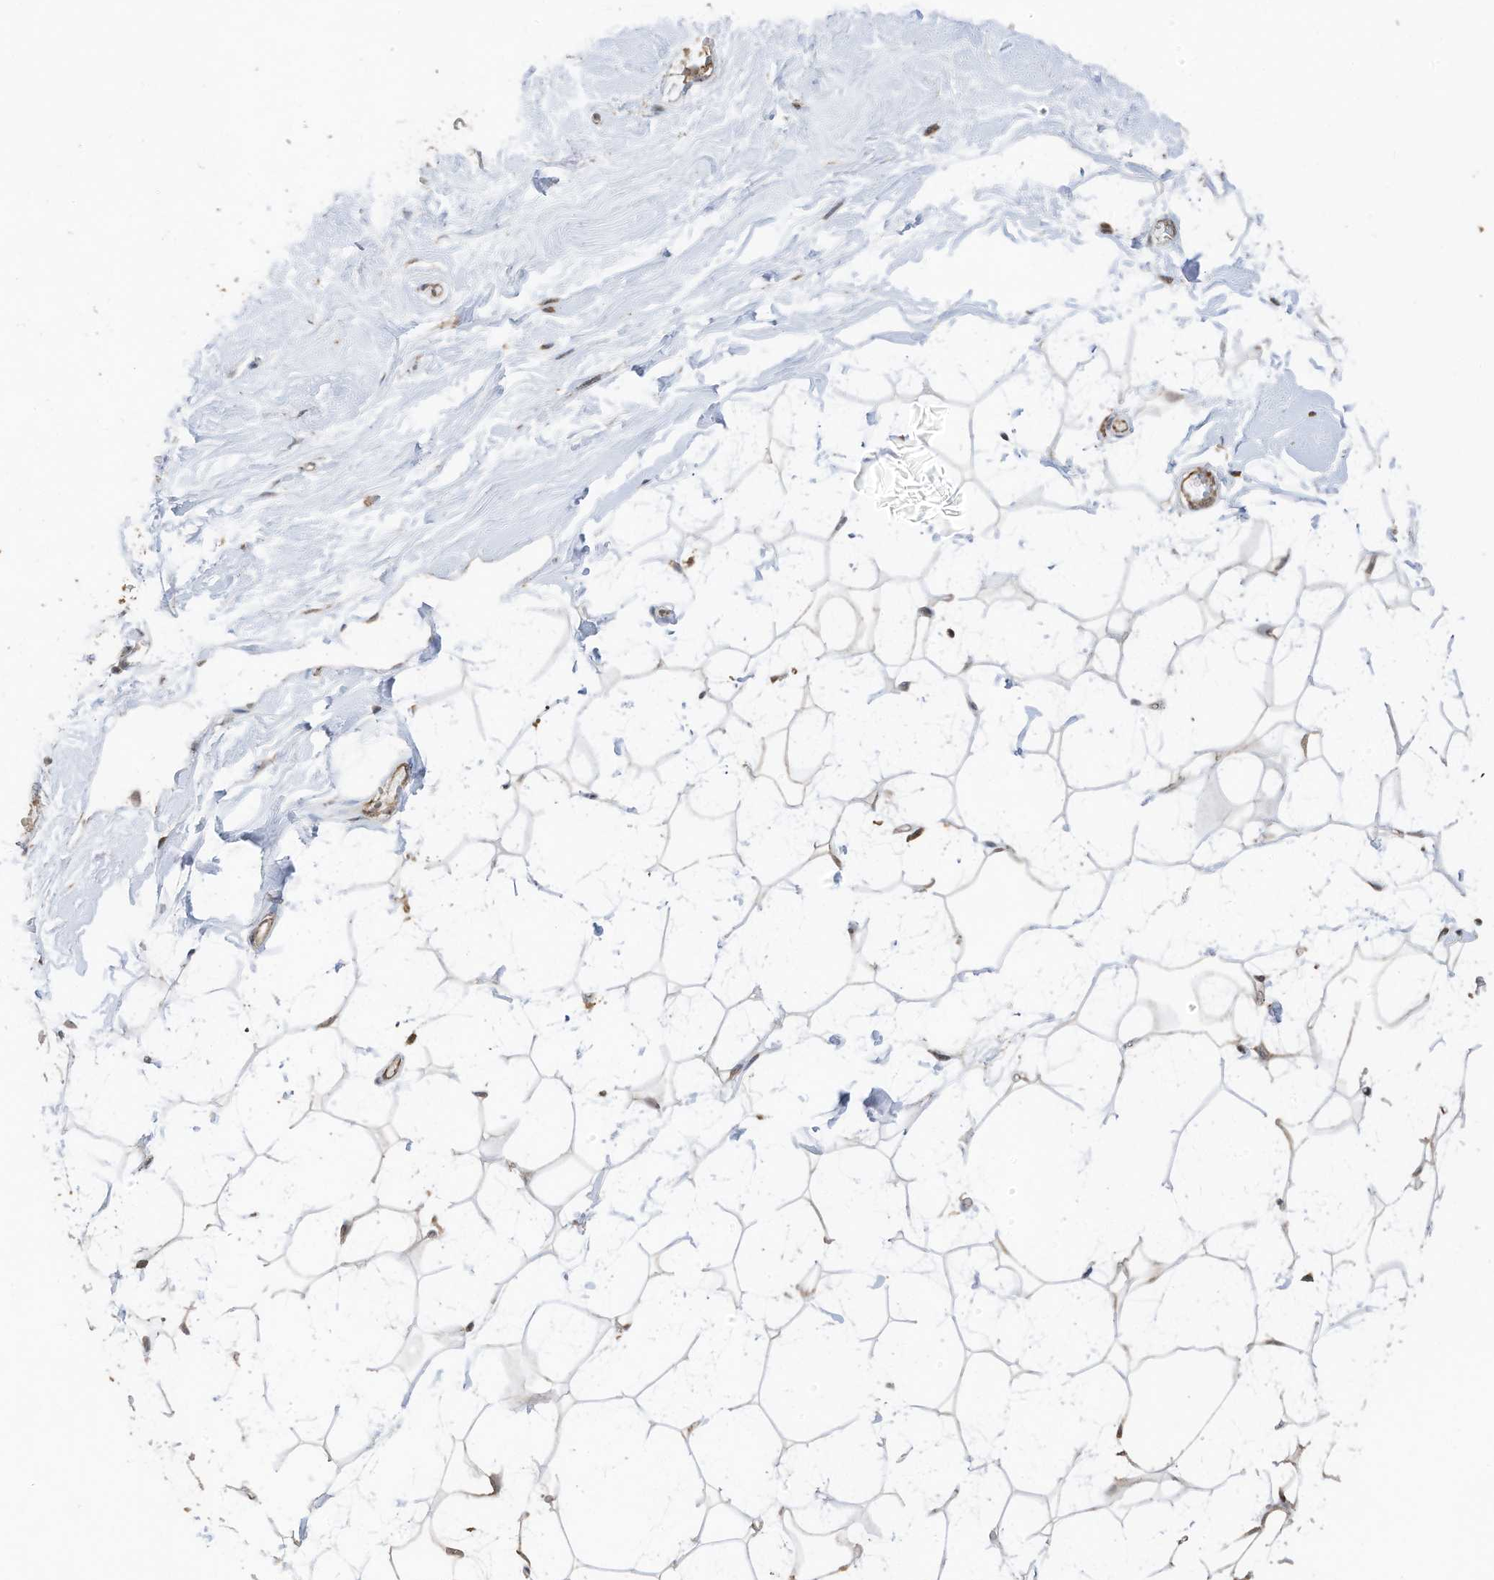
{"staining": {"intensity": "moderate", "quantity": ">75%", "location": "cytoplasmic/membranous,nuclear"}, "tissue": "breast", "cell_type": "Adipocytes", "image_type": "normal", "snomed": [{"axis": "morphology", "description": "Normal tissue, NOS"}, {"axis": "topography", "description": "Breast"}], "caption": "Adipocytes display medium levels of moderate cytoplasmic/membranous,nuclear staining in approximately >75% of cells in benign human breast.", "gene": "ERLEC1", "patient": {"sex": "female", "age": 26}}